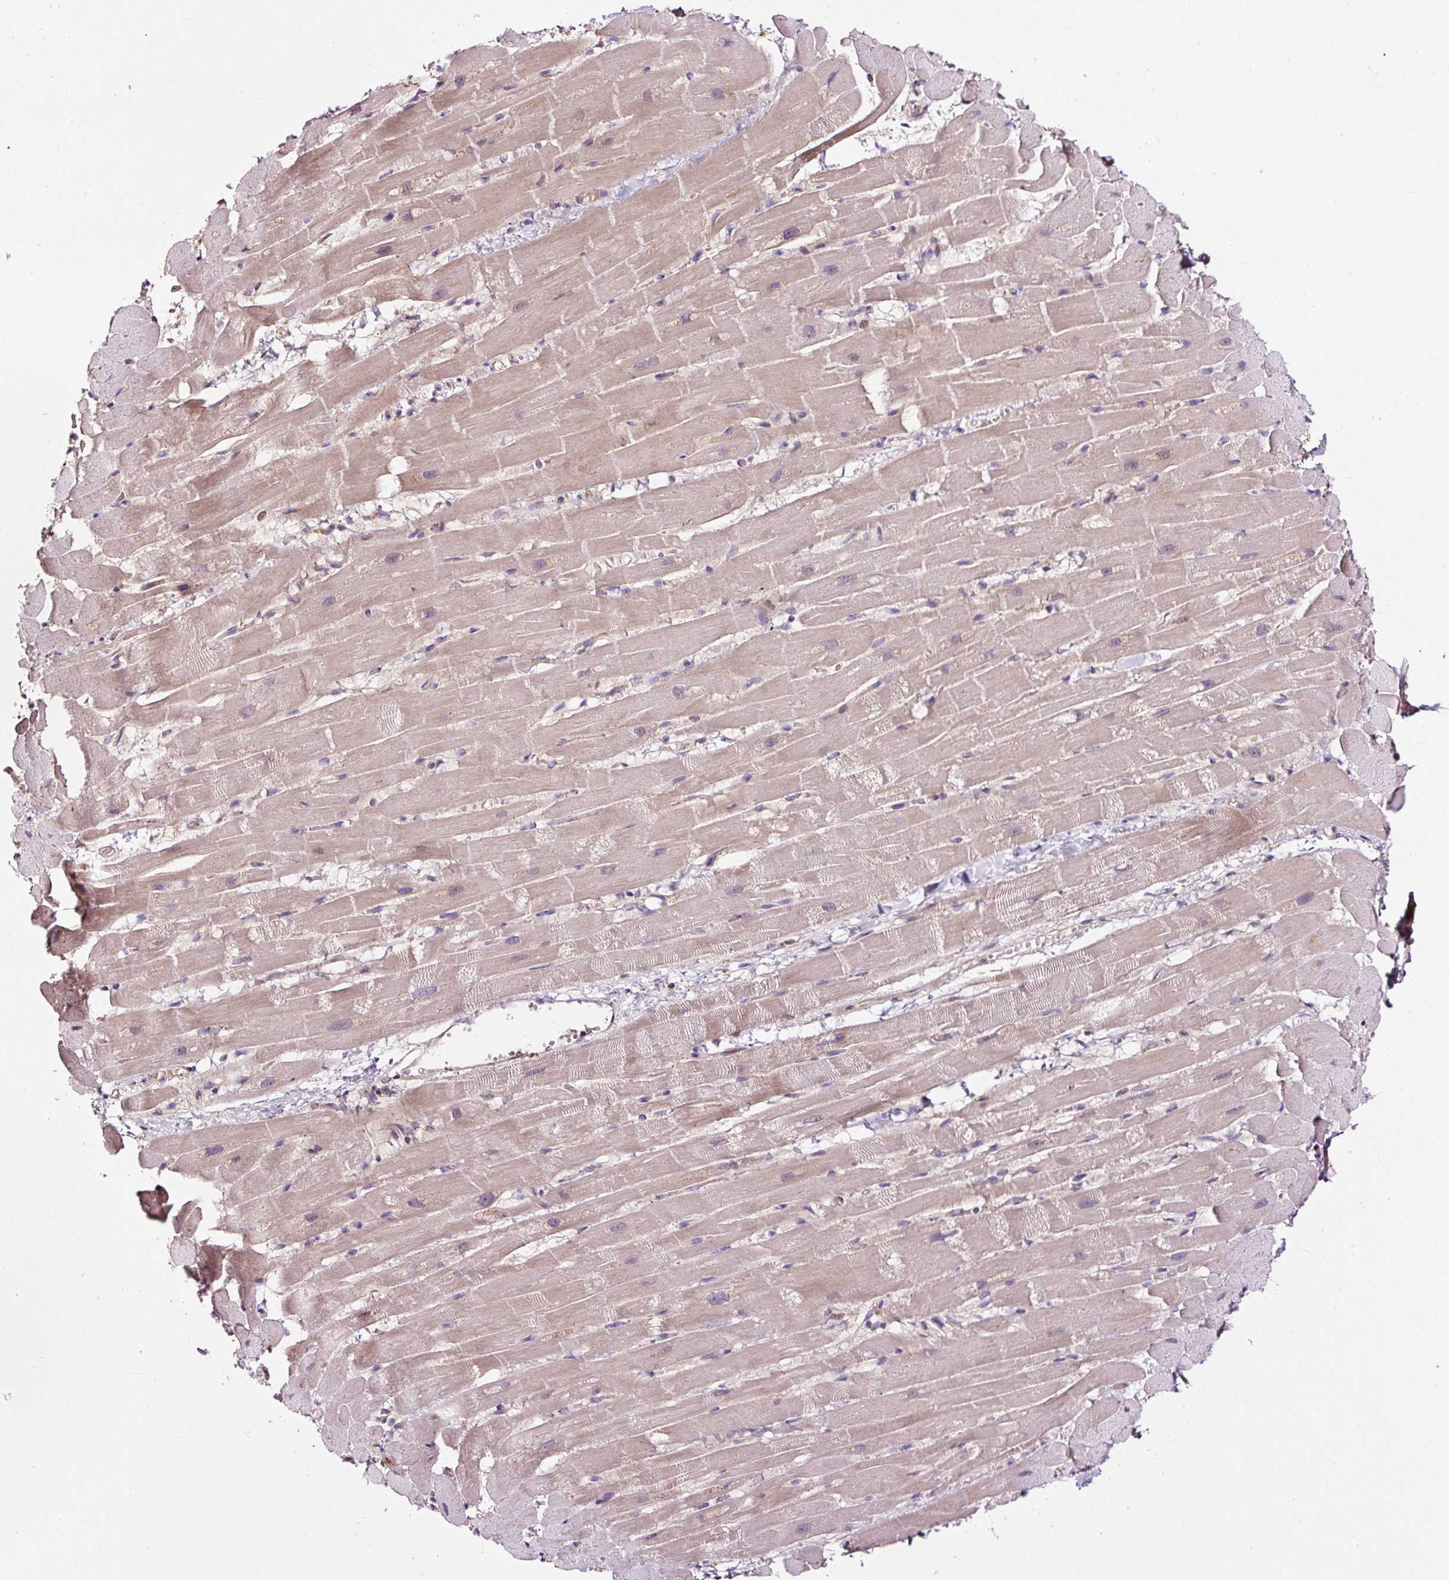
{"staining": {"intensity": "weak", "quantity": "25%-75%", "location": "cytoplasmic/membranous"}, "tissue": "heart muscle", "cell_type": "Cardiomyocytes", "image_type": "normal", "snomed": [{"axis": "morphology", "description": "Normal tissue, NOS"}, {"axis": "topography", "description": "Heart"}], "caption": "Protein analysis of unremarkable heart muscle reveals weak cytoplasmic/membranous expression in approximately 25%-75% of cardiomyocytes.", "gene": "LRRC24", "patient": {"sex": "male", "age": 37}}